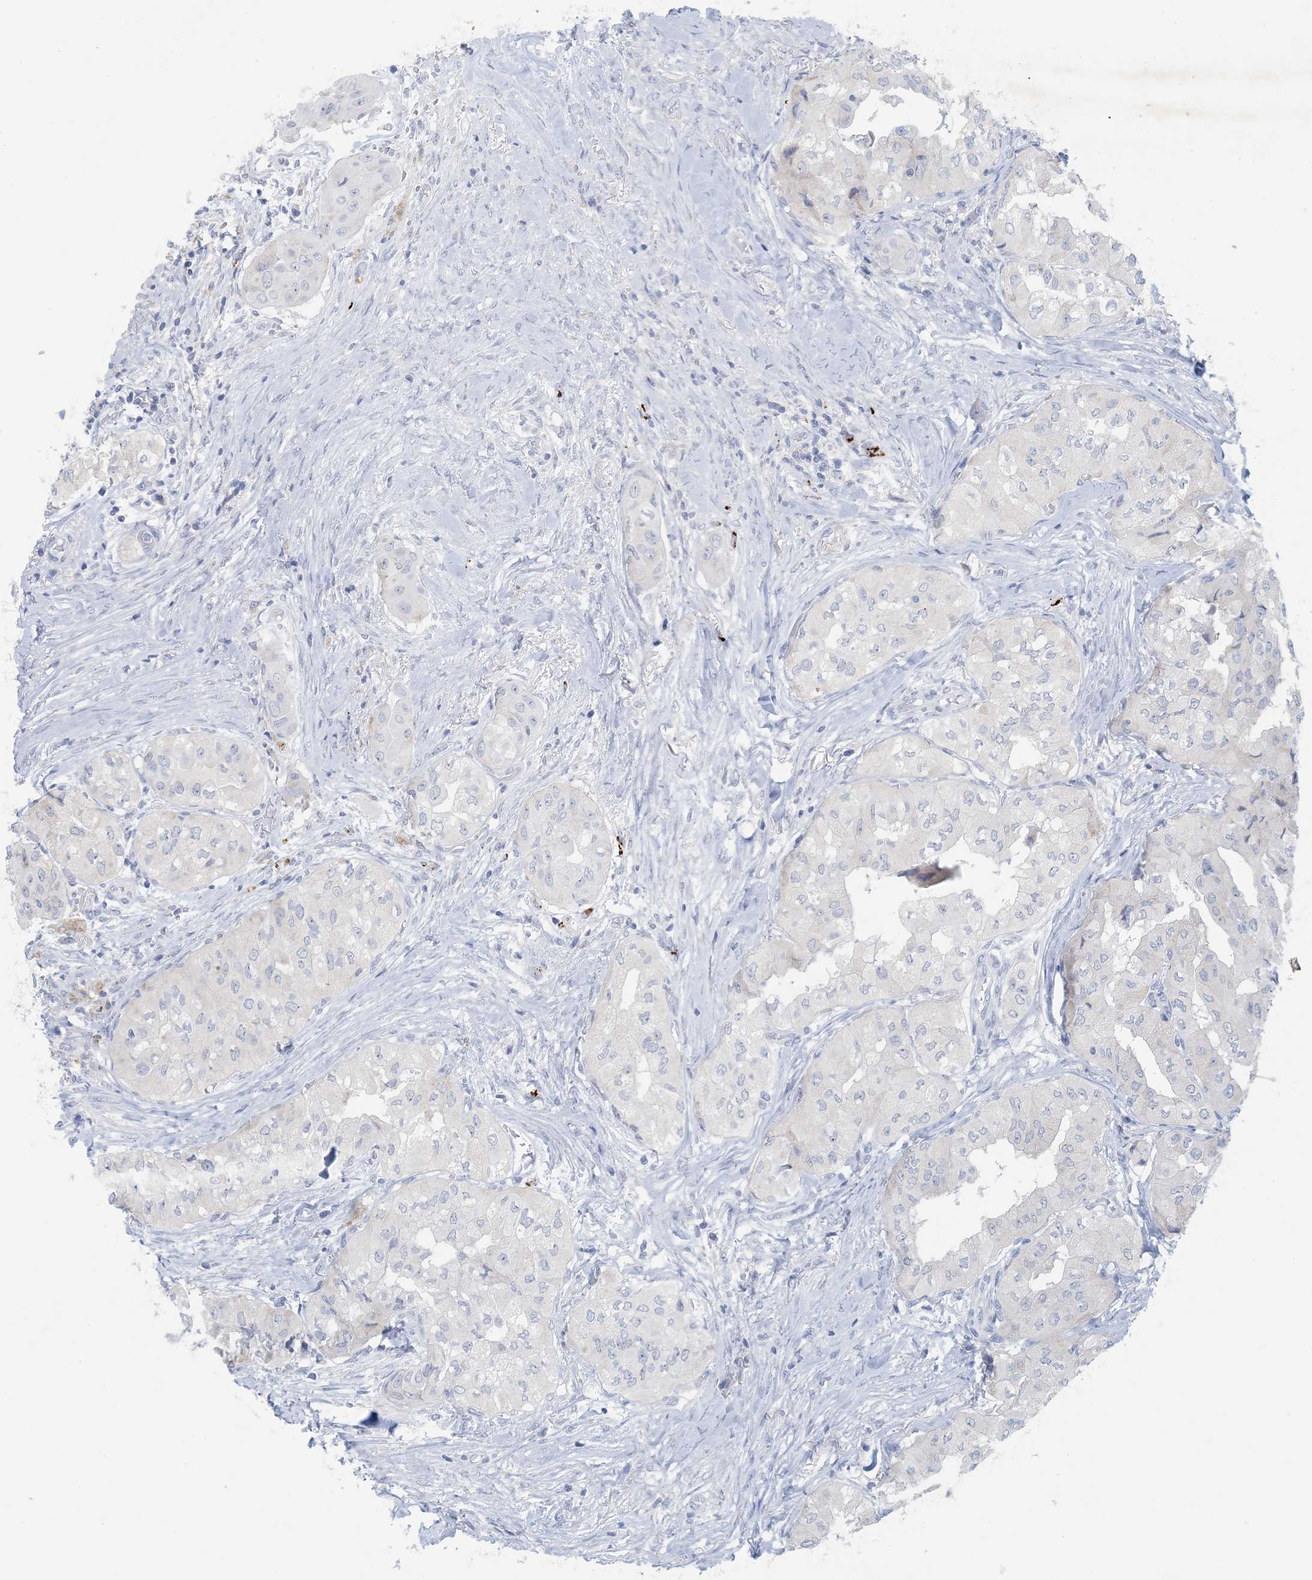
{"staining": {"intensity": "negative", "quantity": "none", "location": "none"}, "tissue": "thyroid cancer", "cell_type": "Tumor cells", "image_type": "cancer", "snomed": [{"axis": "morphology", "description": "Papillary adenocarcinoma, NOS"}, {"axis": "topography", "description": "Thyroid gland"}], "caption": "Immunohistochemistry photomicrograph of neoplastic tissue: thyroid papillary adenocarcinoma stained with DAB (3,3'-diaminobenzidine) reveals no significant protein positivity in tumor cells.", "gene": "GABRG1", "patient": {"sex": "female", "age": 59}}